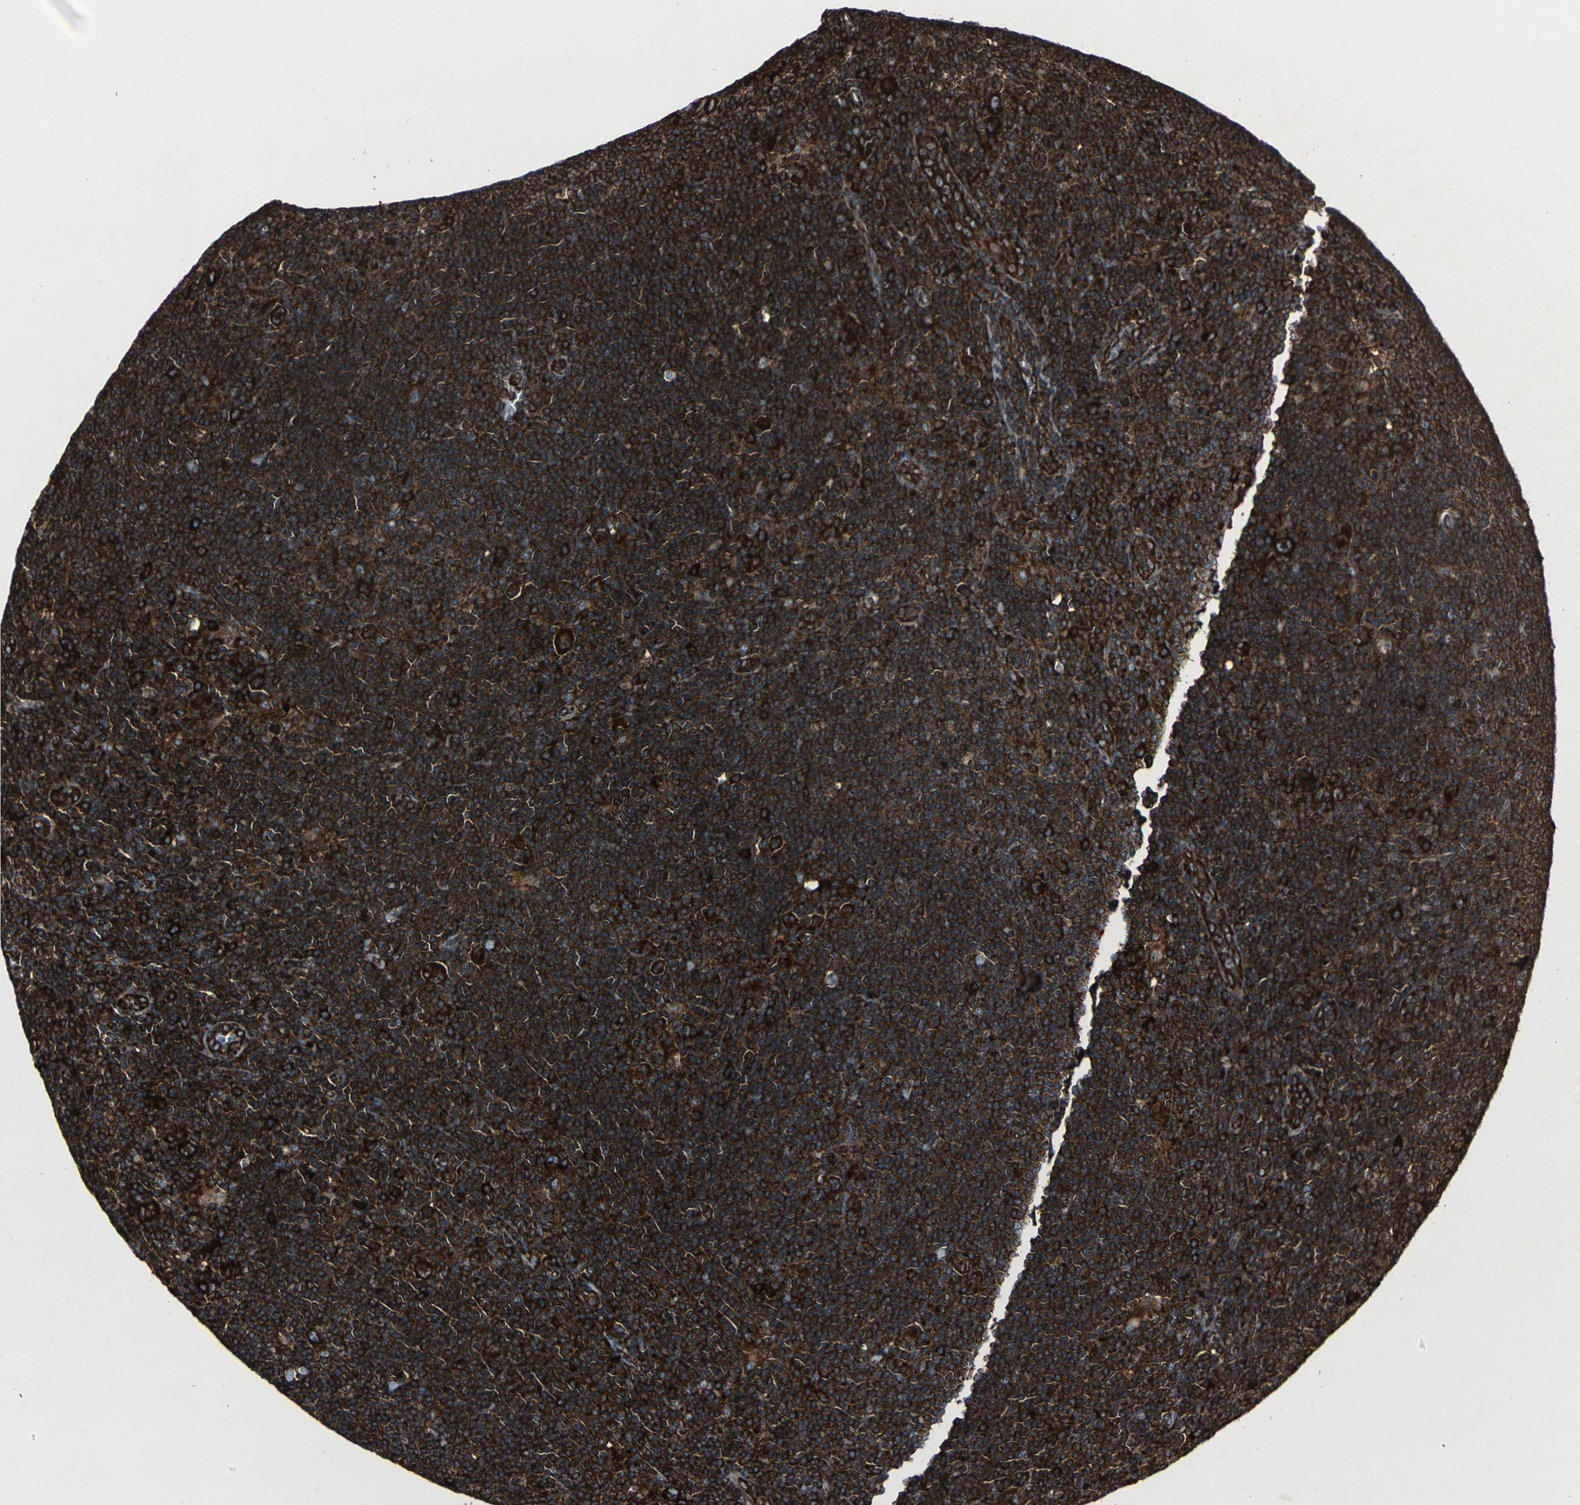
{"staining": {"intensity": "strong", "quantity": ">75%", "location": "cytoplasmic/membranous"}, "tissue": "lymphoma", "cell_type": "Tumor cells", "image_type": "cancer", "snomed": [{"axis": "morphology", "description": "Hodgkin's disease, NOS"}, {"axis": "topography", "description": "Lymph node"}], "caption": "This is an image of immunohistochemistry (IHC) staining of lymphoma, which shows strong expression in the cytoplasmic/membranous of tumor cells.", "gene": "MARCHF2", "patient": {"sex": "female", "age": 57}}